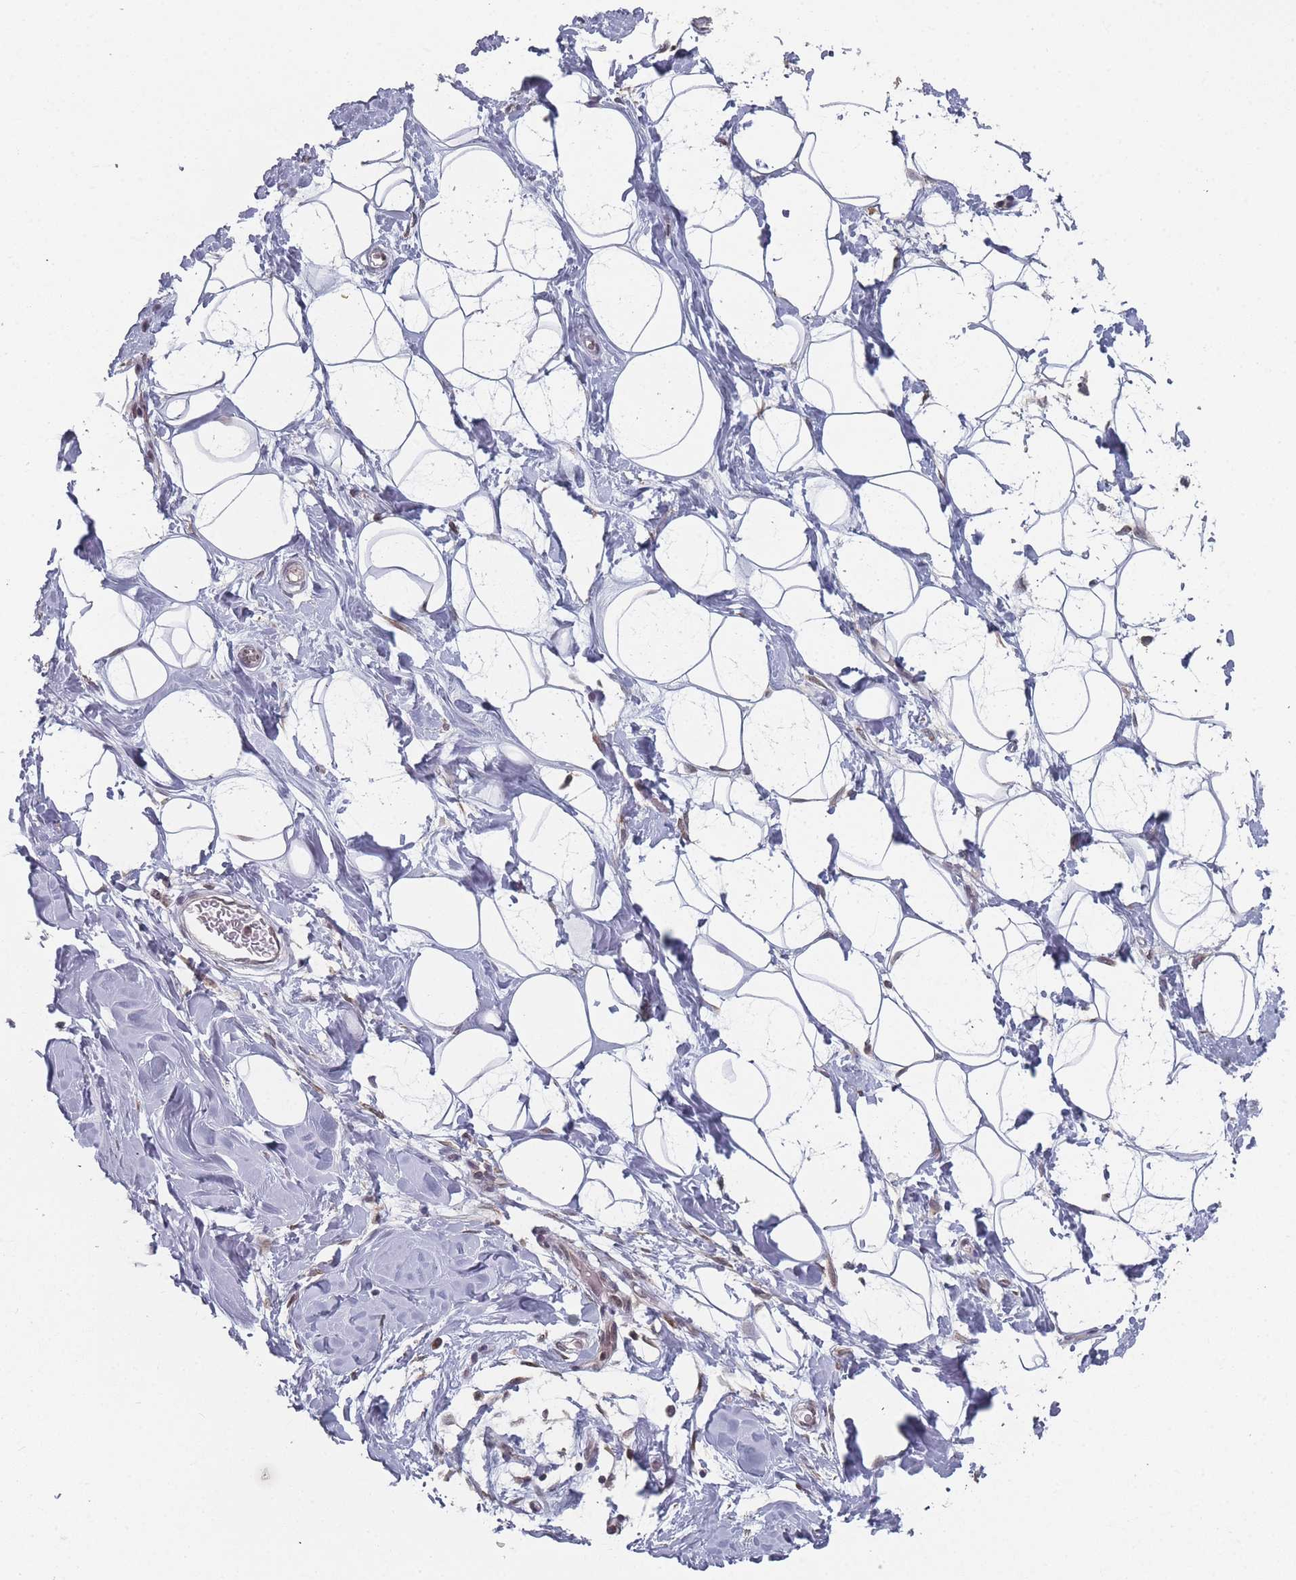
{"staining": {"intensity": "negative", "quantity": "none", "location": "none"}, "tissue": "adipose tissue", "cell_type": "Adipocytes", "image_type": "normal", "snomed": [{"axis": "morphology", "description": "Normal tissue, NOS"}, {"axis": "topography", "description": "Breast"}], "caption": "Immunohistochemistry of unremarkable human adipose tissue exhibits no positivity in adipocytes.", "gene": "TBC1D25", "patient": {"sex": "female", "age": 26}}